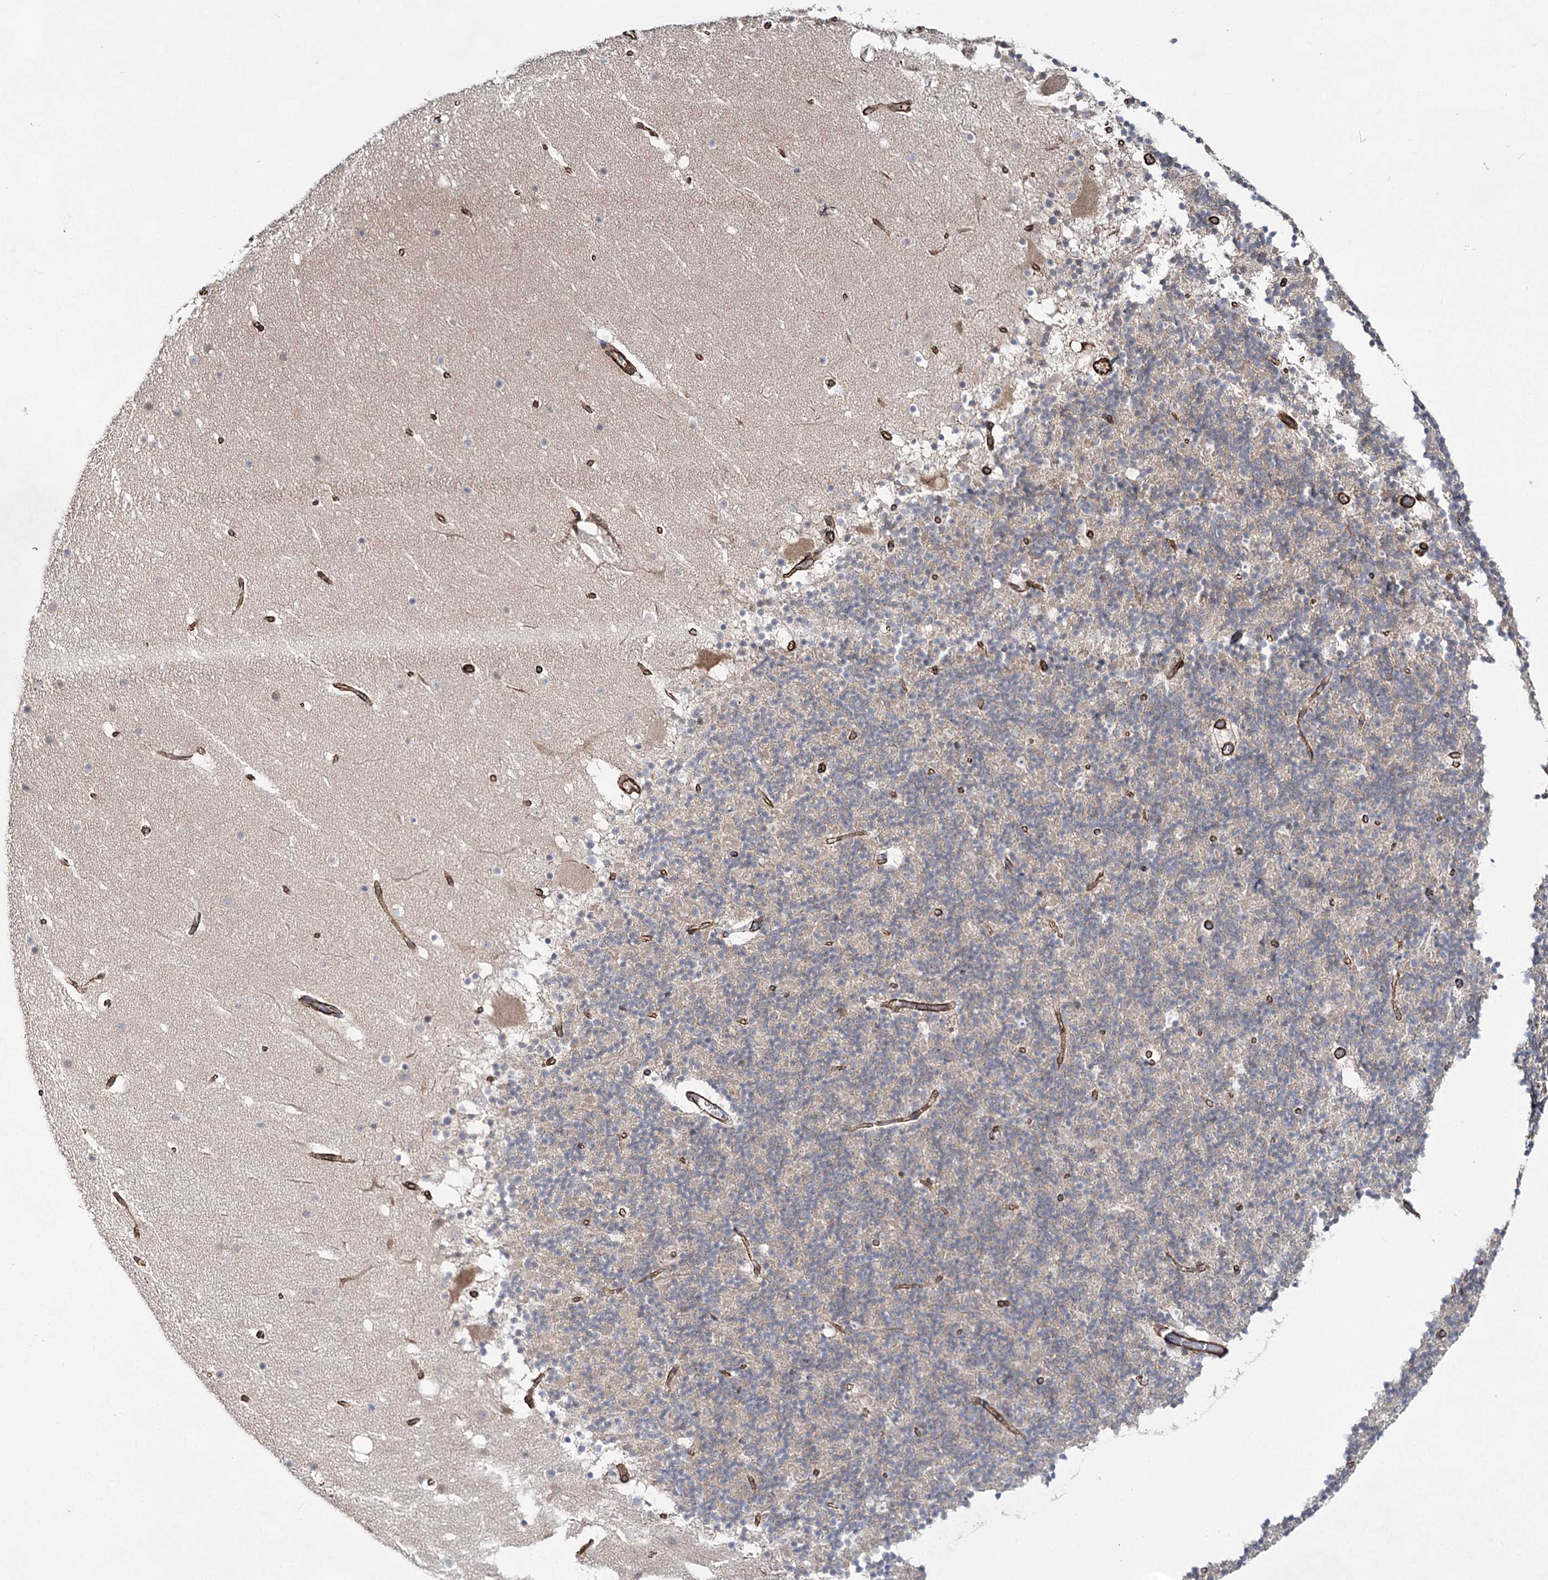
{"staining": {"intensity": "negative", "quantity": "none", "location": "none"}, "tissue": "cerebellum", "cell_type": "Cells in granular layer", "image_type": "normal", "snomed": [{"axis": "morphology", "description": "Normal tissue, NOS"}, {"axis": "topography", "description": "Cerebellum"}], "caption": "Cerebellum stained for a protein using immunohistochemistry reveals no expression cells in granular layer.", "gene": "CWF19L1", "patient": {"sex": "male", "age": 57}}